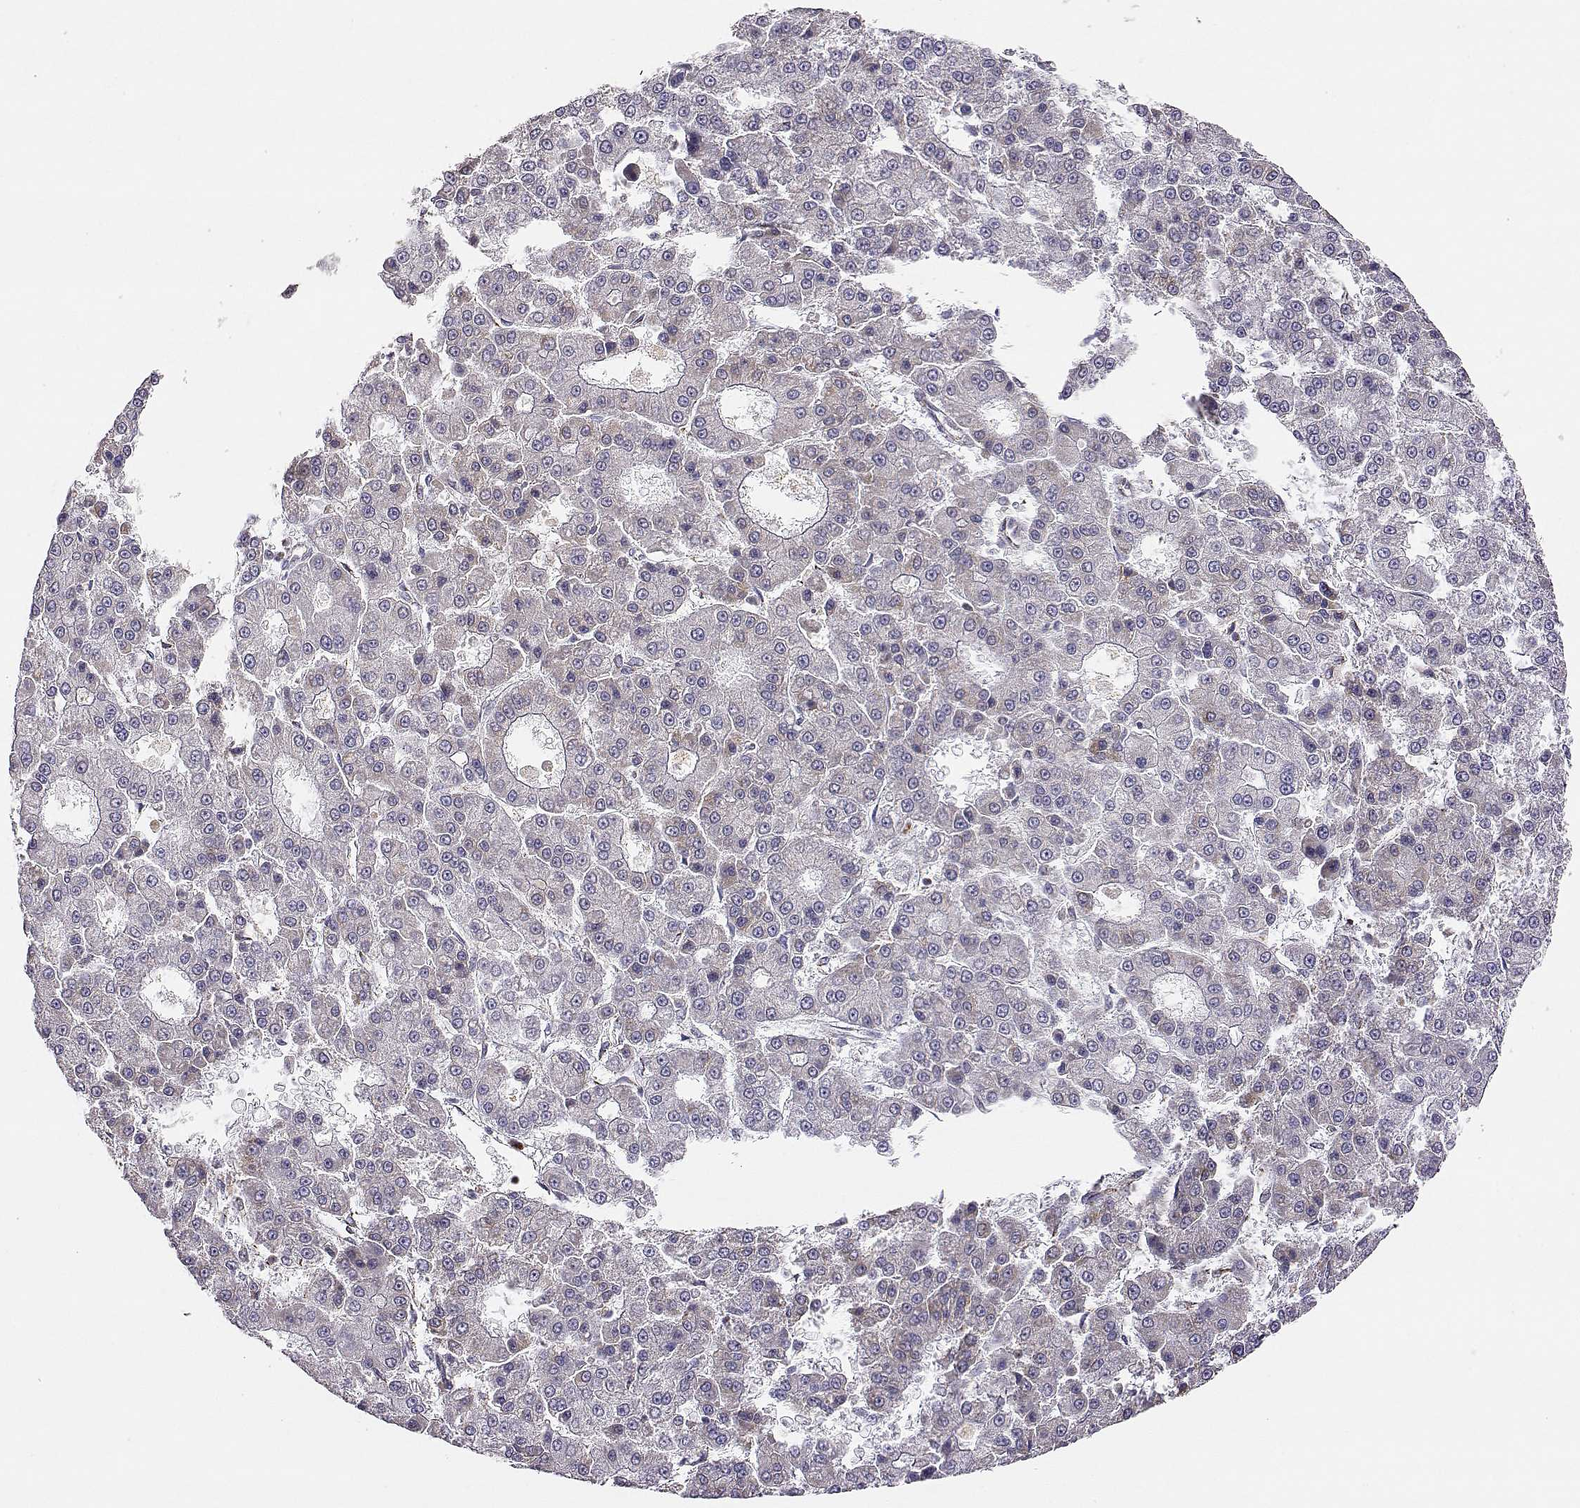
{"staining": {"intensity": "negative", "quantity": "none", "location": "none"}, "tissue": "liver cancer", "cell_type": "Tumor cells", "image_type": "cancer", "snomed": [{"axis": "morphology", "description": "Carcinoma, Hepatocellular, NOS"}, {"axis": "topography", "description": "Liver"}], "caption": "A high-resolution histopathology image shows IHC staining of hepatocellular carcinoma (liver), which shows no significant expression in tumor cells.", "gene": "EXOG", "patient": {"sex": "male", "age": 70}}